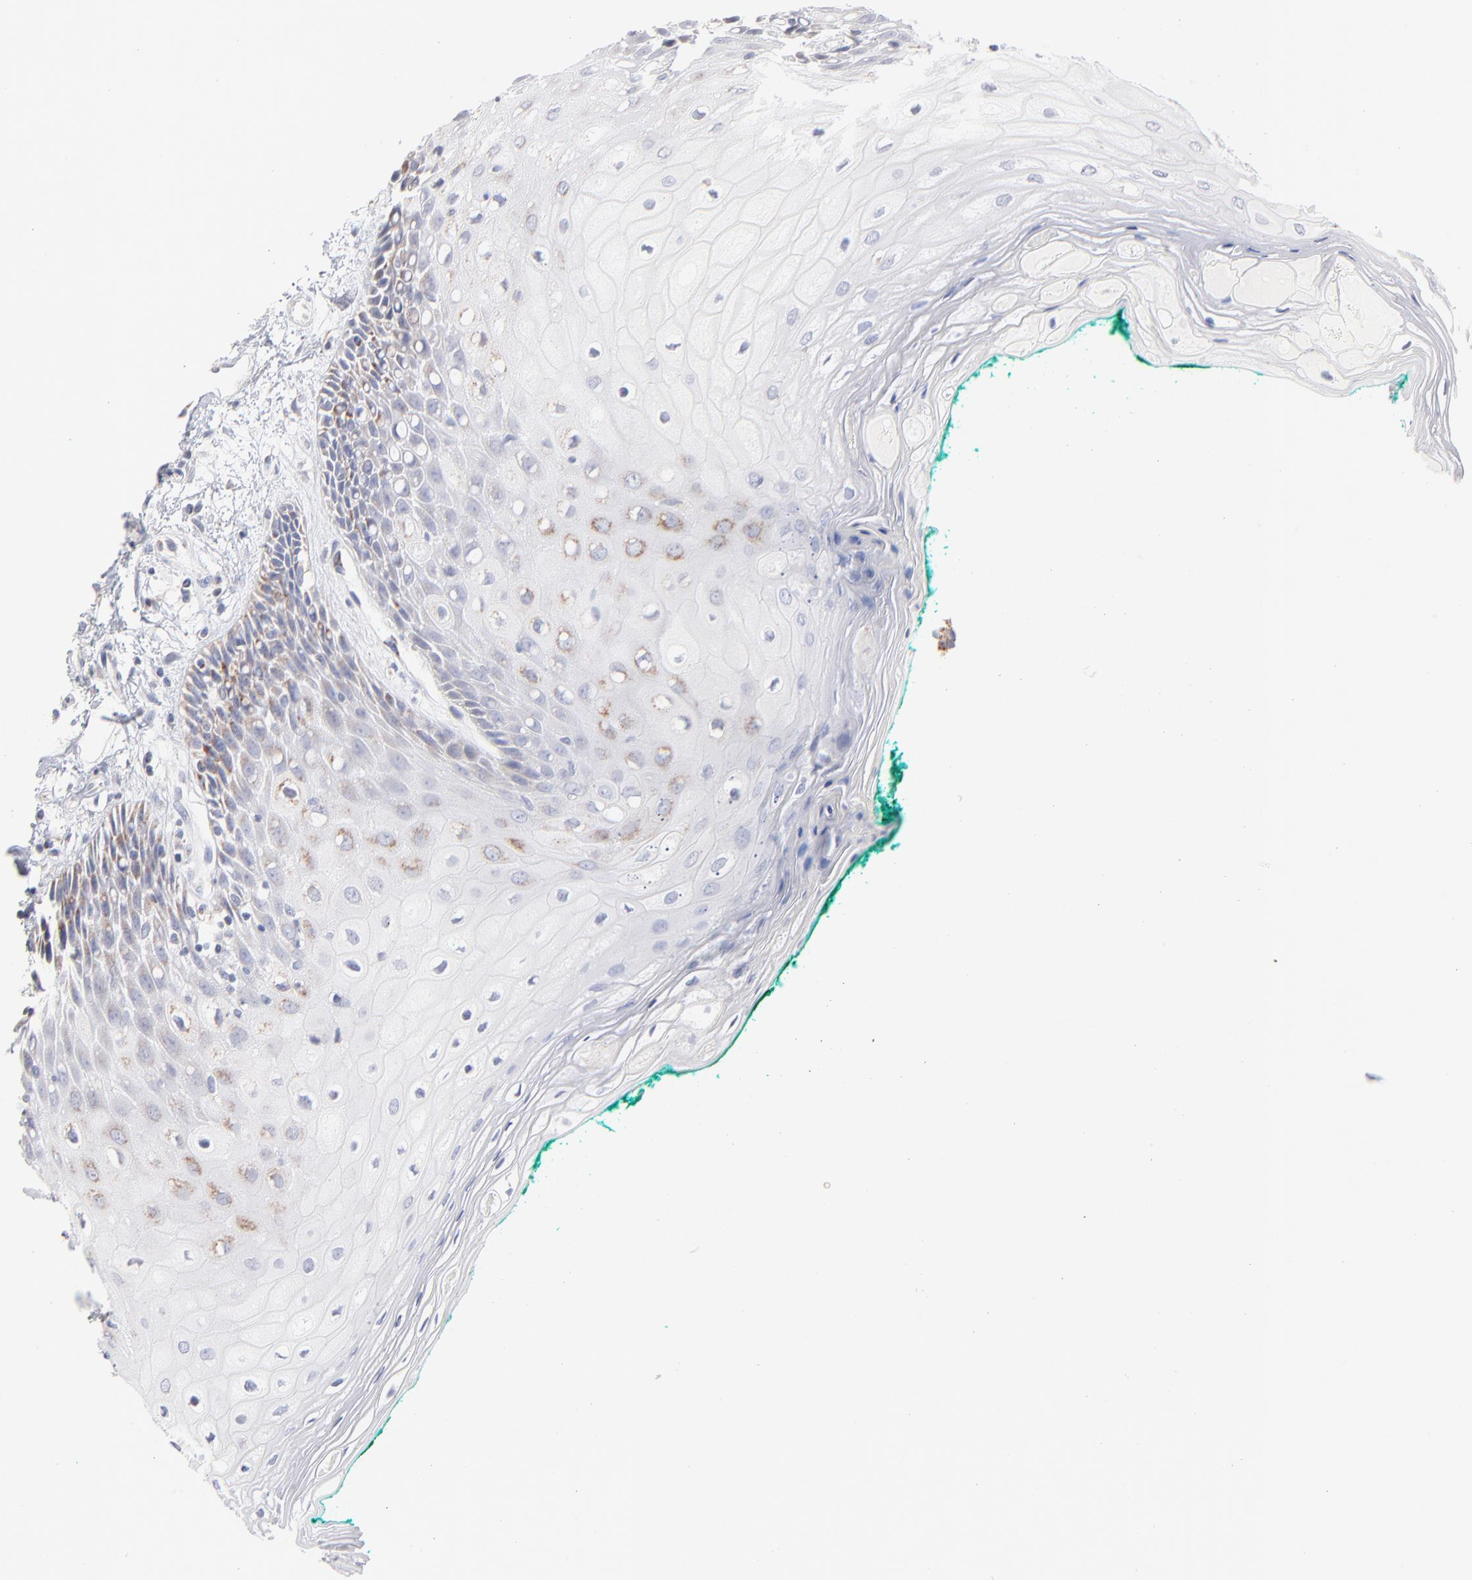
{"staining": {"intensity": "moderate", "quantity": "<25%", "location": "cytoplasmic/membranous"}, "tissue": "oral mucosa", "cell_type": "Squamous epithelial cells", "image_type": "normal", "snomed": [{"axis": "morphology", "description": "Normal tissue, NOS"}, {"axis": "morphology", "description": "Squamous cell carcinoma, NOS"}, {"axis": "topography", "description": "Skeletal muscle"}, {"axis": "topography", "description": "Oral tissue"}, {"axis": "topography", "description": "Head-Neck"}], "caption": "Immunohistochemistry (IHC) (DAB) staining of benign human oral mucosa shows moderate cytoplasmic/membranous protein staining in about <25% of squamous epithelial cells. (Brightfield microscopy of DAB IHC at high magnification).", "gene": "MRPL58", "patient": {"sex": "female", "age": 84}}